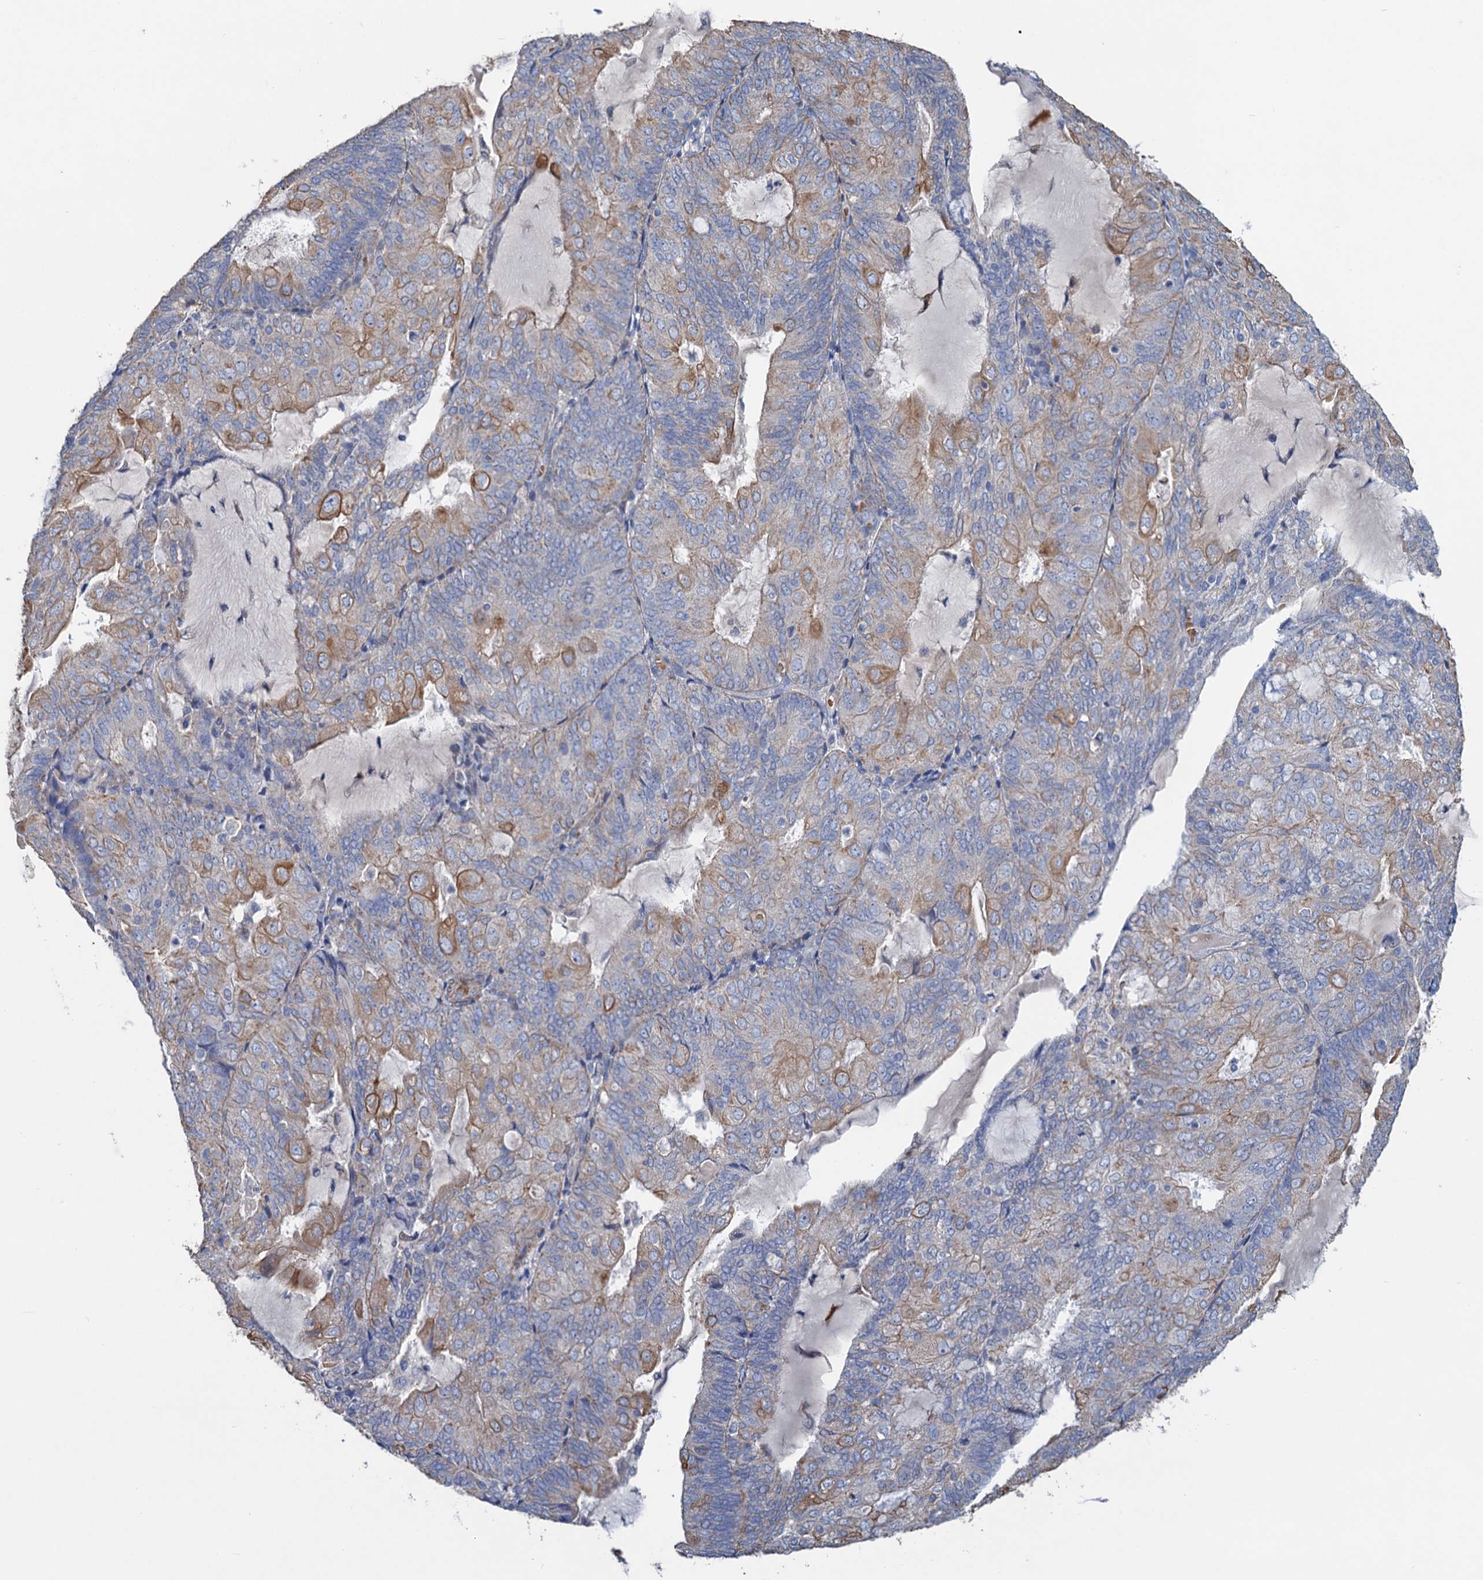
{"staining": {"intensity": "moderate", "quantity": "25%-75%", "location": "cytoplasmic/membranous"}, "tissue": "endometrial cancer", "cell_type": "Tumor cells", "image_type": "cancer", "snomed": [{"axis": "morphology", "description": "Adenocarcinoma, NOS"}, {"axis": "topography", "description": "Endometrium"}], "caption": "Immunohistochemical staining of human endometrial cancer (adenocarcinoma) reveals moderate cytoplasmic/membranous protein staining in about 25%-75% of tumor cells. Using DAB (brown) and hematoxylin (blue) stains, captured at high magnification using brightfield microscopy.", "gene": "SMCO3", "patient": {"sex": "female", "age": 81}}